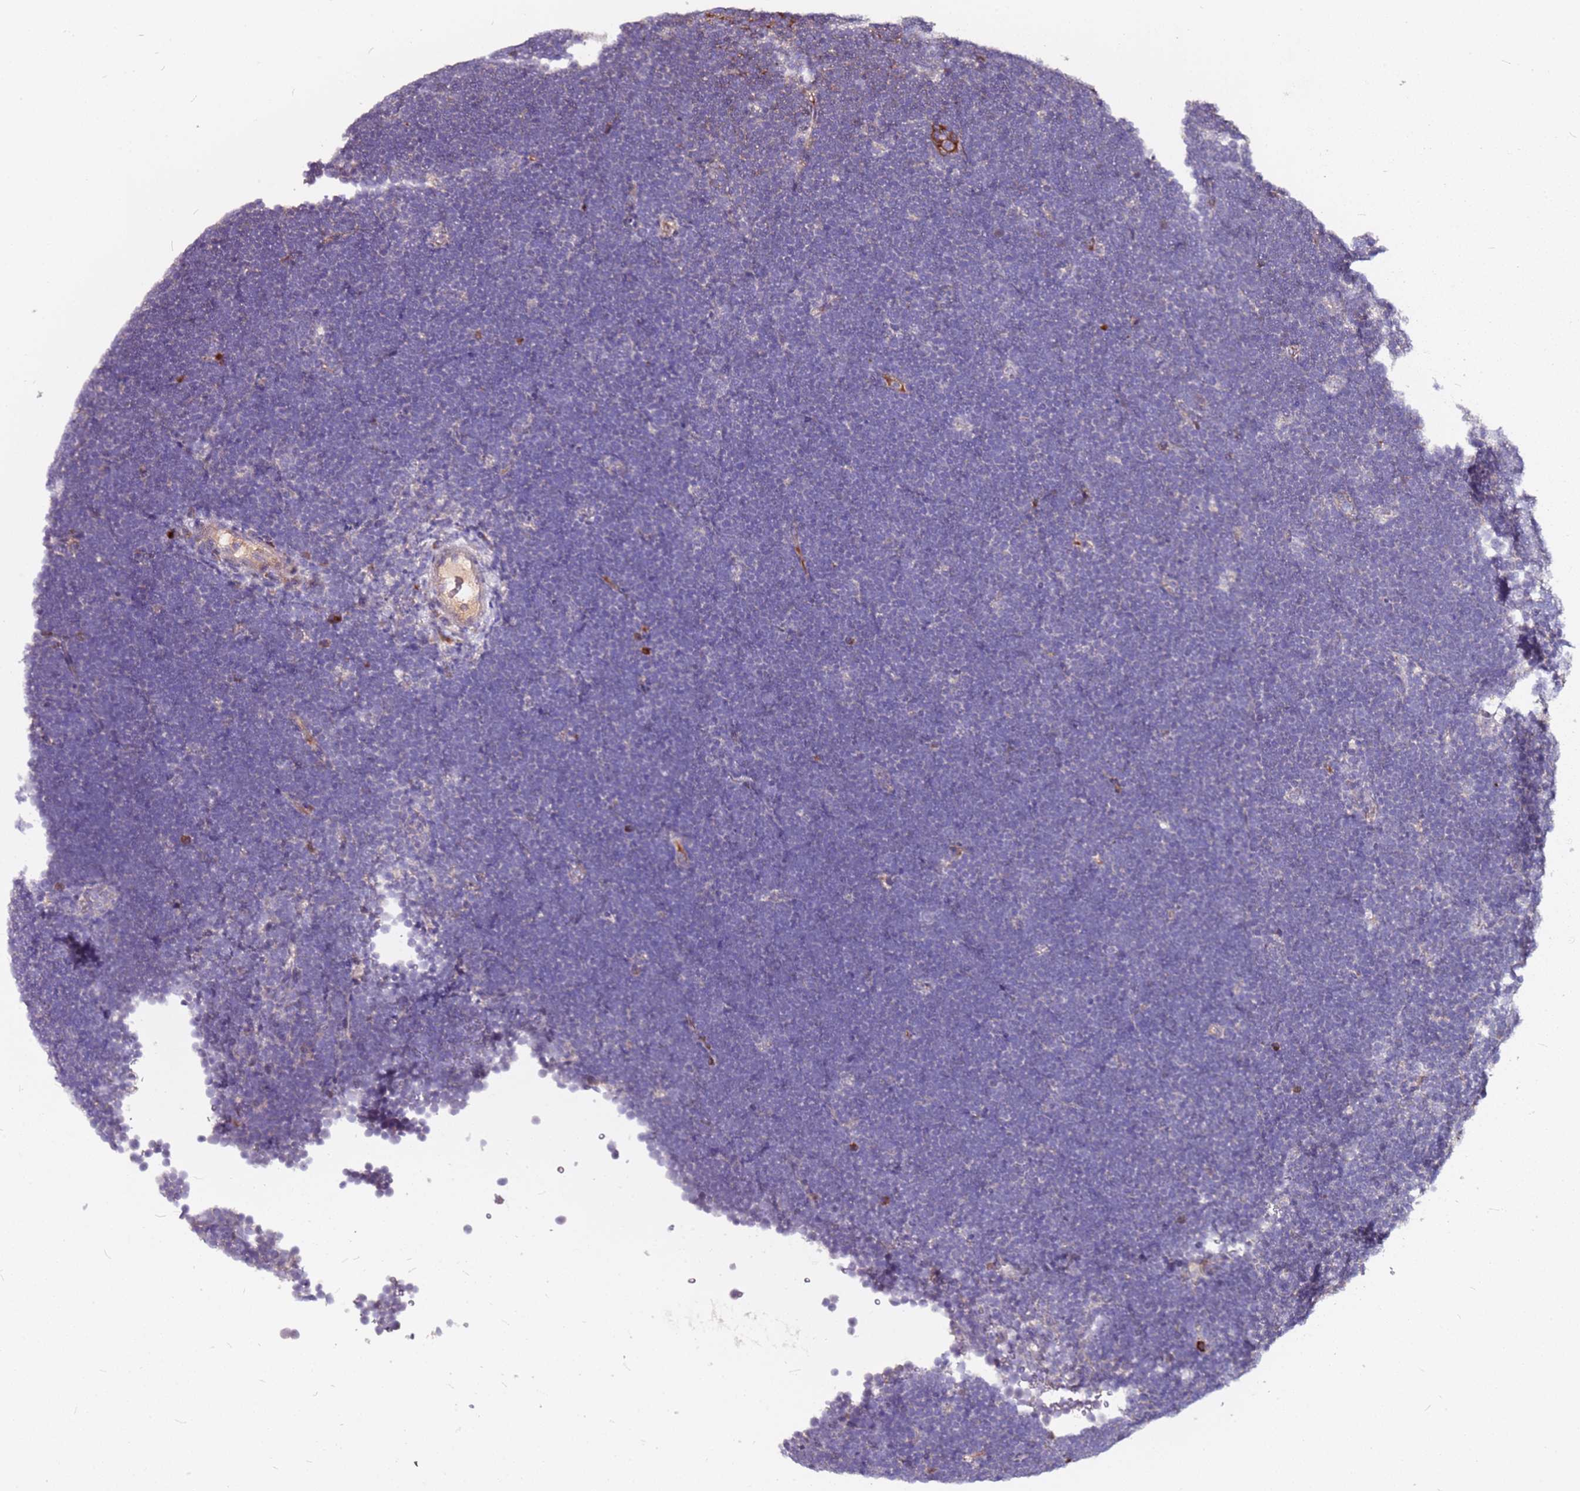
{"staining": {"intensity": "negative", "quantity": "none", "location": "none"}, "tissue": "lymphoma", "cell_type": "Tumor cells", "image_type": "cancer", "snomed": [{"axis": "morphology", "description": "Malignant lymphoma, non-Hodgkin's type, High grade"}, {"axis": "topography", "description": "Lymph node"}], "caption": "High power microscopy histopathology image of an immunohistochemistry (IHC) histopathology image of lymphoma, revealing no significant expression in tumor cells.", "gene": "DCDC2C", "patient": {"sex": "male", "age": 13}}